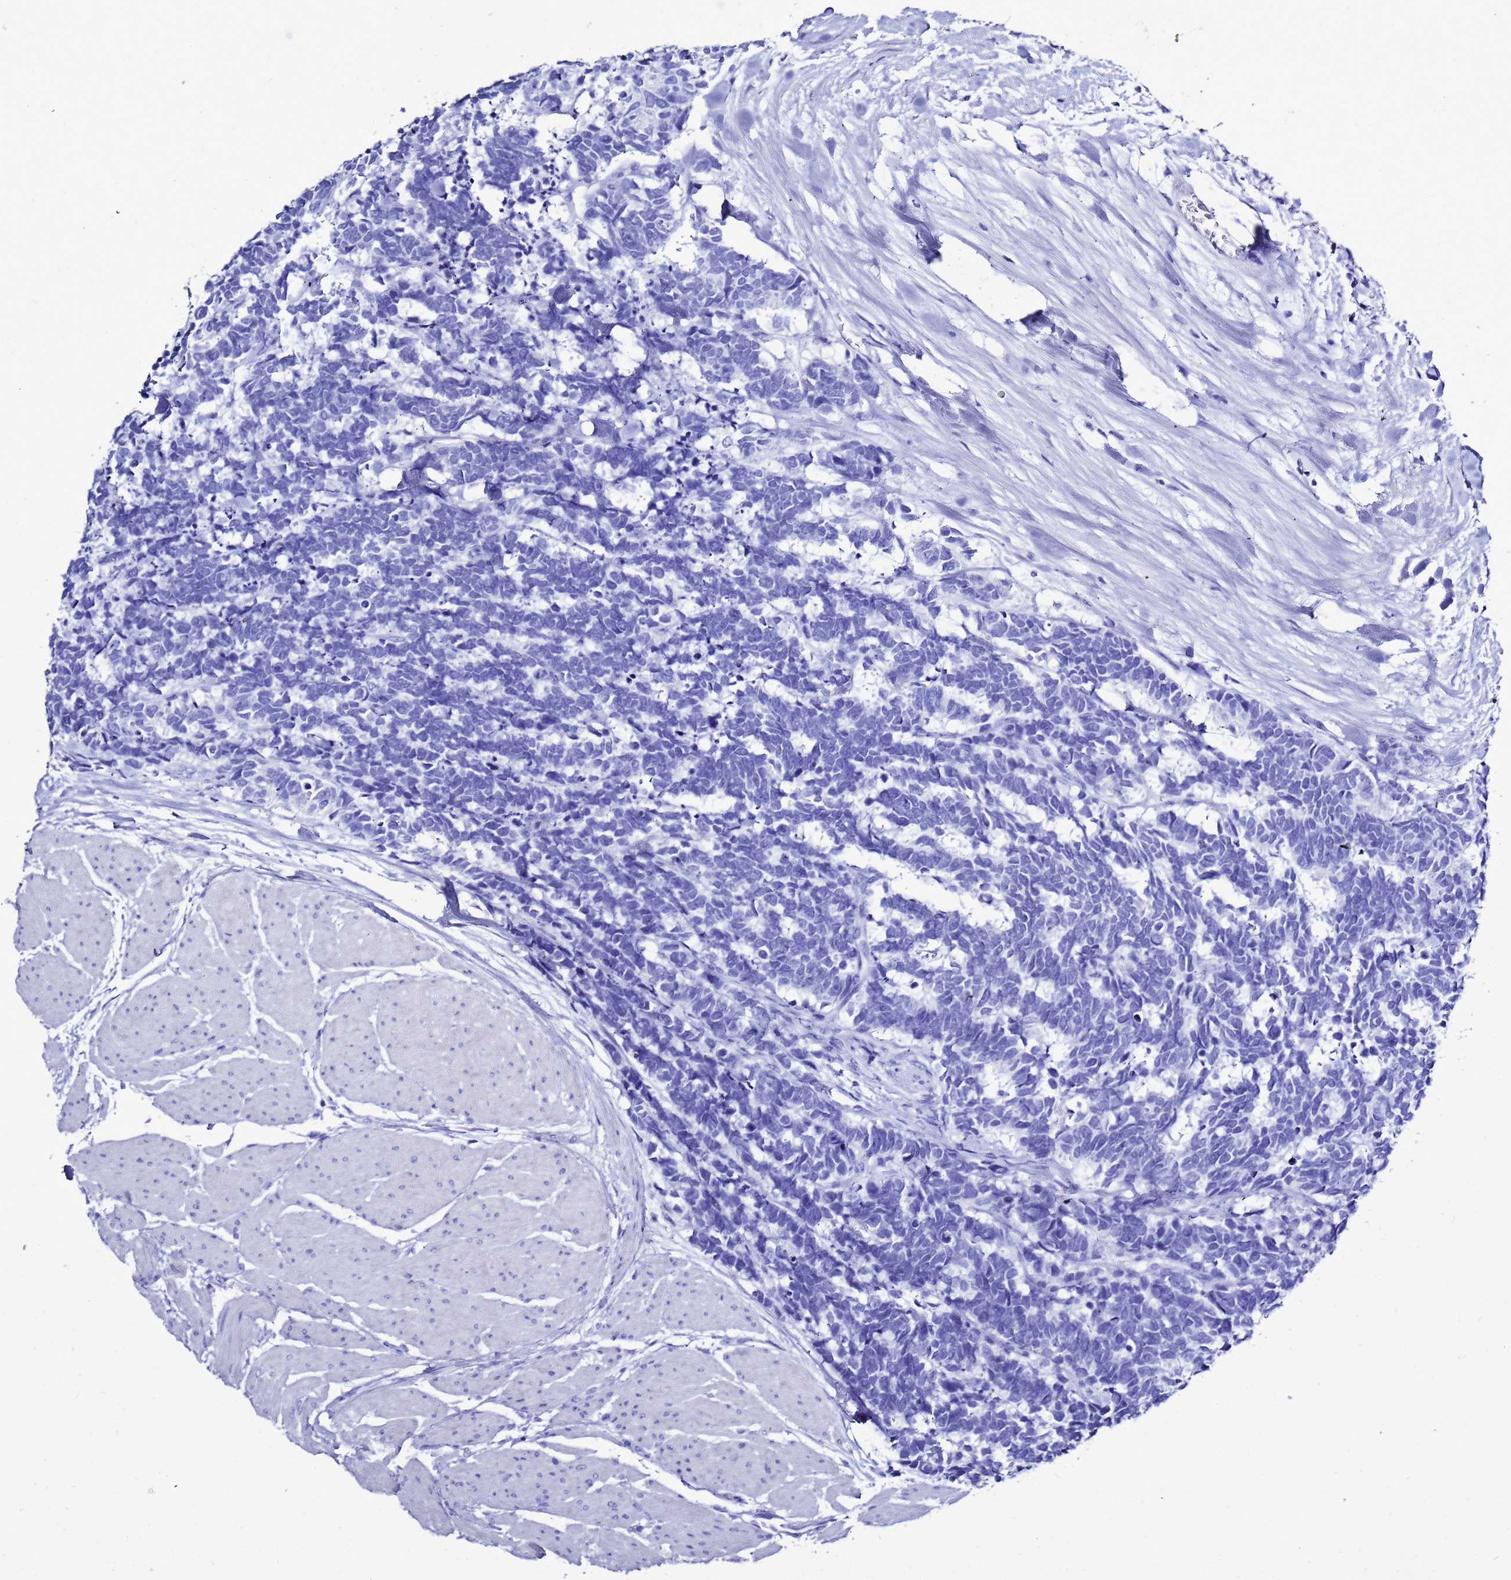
{"staining": {"intensity": "negative", "quantity": "none", "location": "none"}, "tissue": "carcinoid", "cell_type": "Tumor cells", "image_type": "cancer", "snomed": [{"axis": "morphology", "description": "Carcinoma, NOS"}, {"axis": "morphology", "description": "Carcinoid, malignant, NOS"}, {"axis": "topography", "description": "Urinary bladder"}], "caption": "A high-resolution micrograph shows immunohistochemistry (IHC) staining of malignant carcinoid, which displays no significant staining in tumor cells.", "gene": "LIPF", "patient": {"sex": "male", "age": 57}}